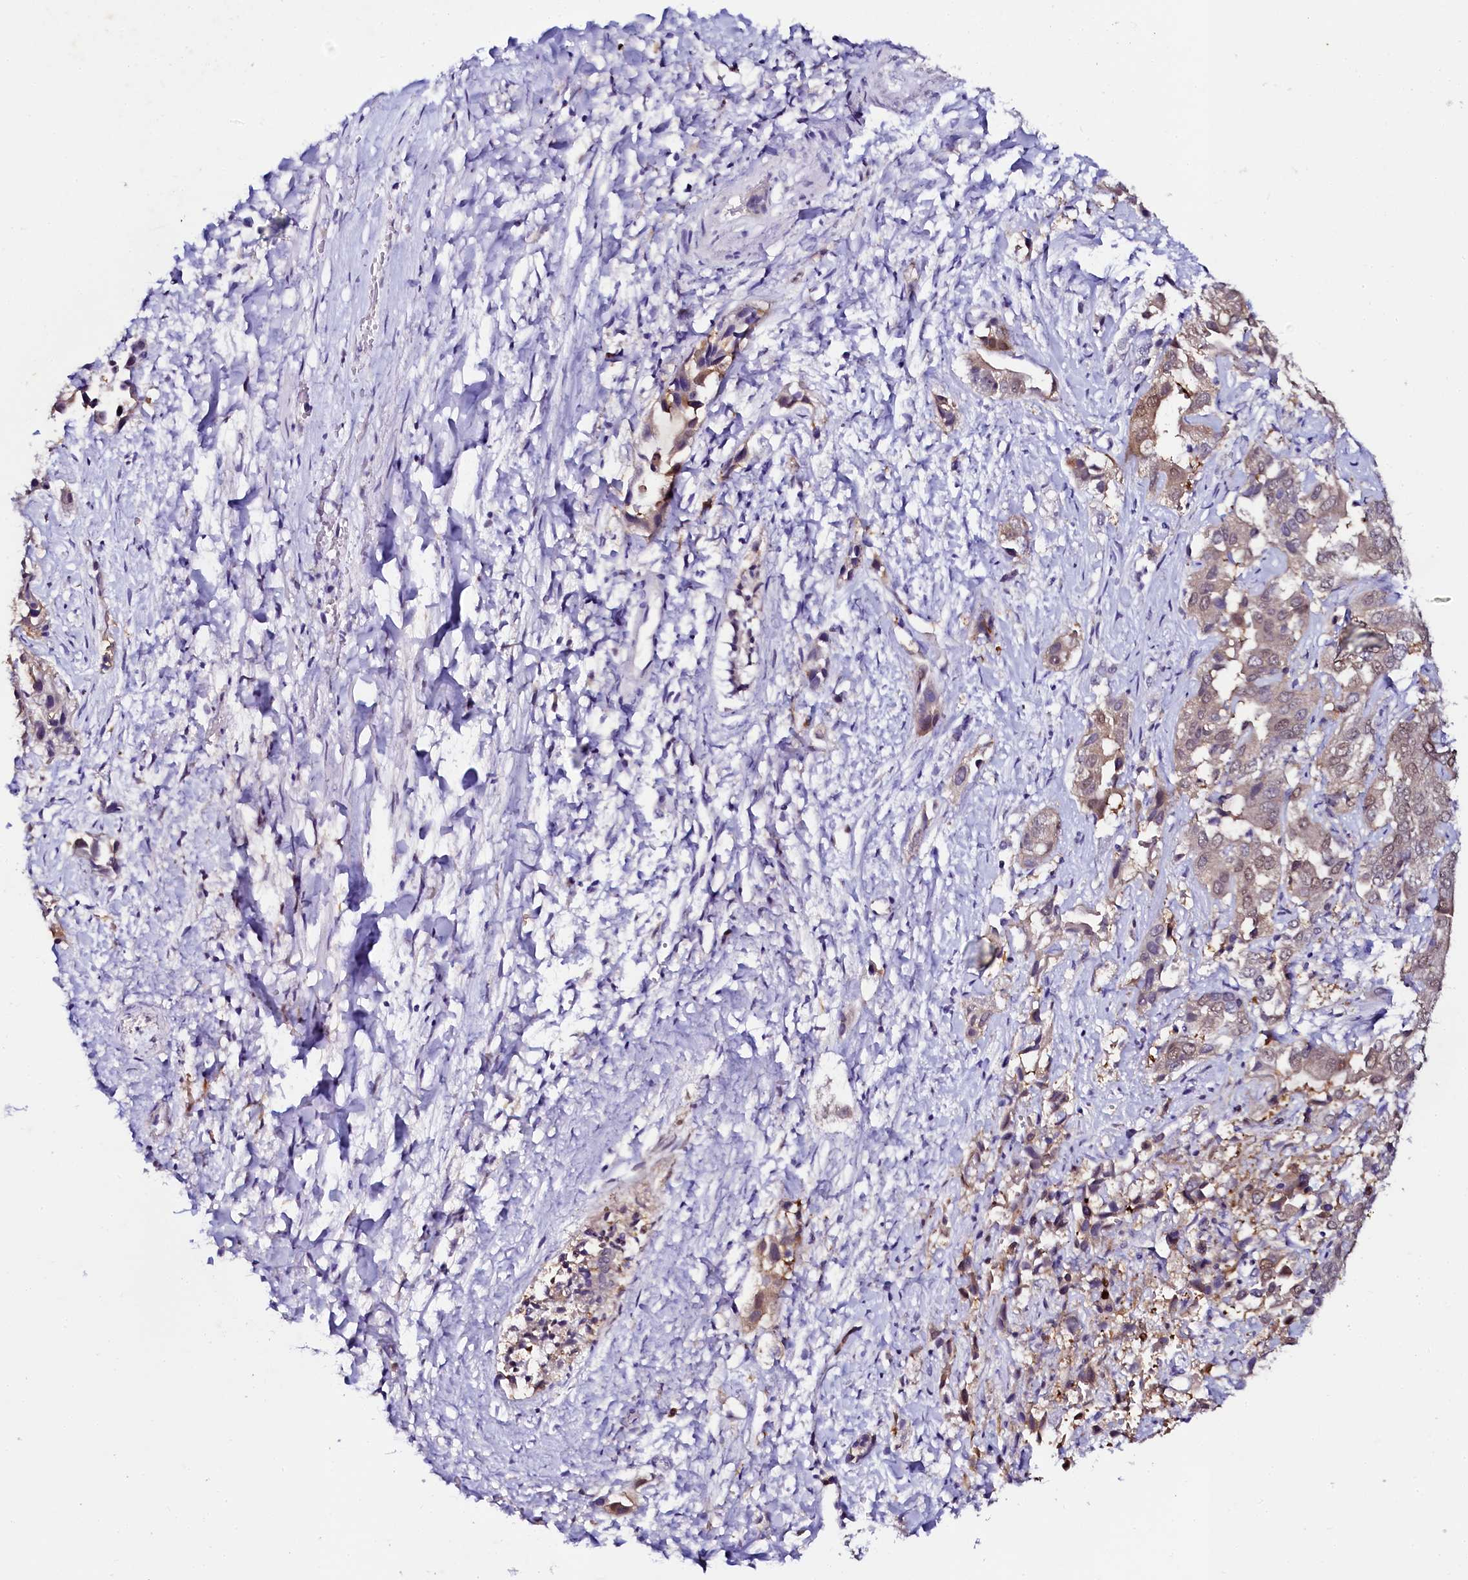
{"staining": {"intensity": "weak", "quantity": "25%-75%", "location": "cytoplasmic/membranous,nuclear"}, "tissue": "liver cancer", "cell_type": "Tumor cells", "image_type": "cancer", "snomed": [{"axis": "morphology", "description": "Cholangiocarcinoma"}, {"axis": "topography", "description": "Liver"}], "caption": "A histopathology image showing weak cytoplasmic/membranous and nuclear positivity in about 25%-75% of tumor cells in liver cholangiocarcinoma, as visualized by brown immunohistochemical staining.", "gene": "SORD", "patient": {"sex": "female", "age": 52}}